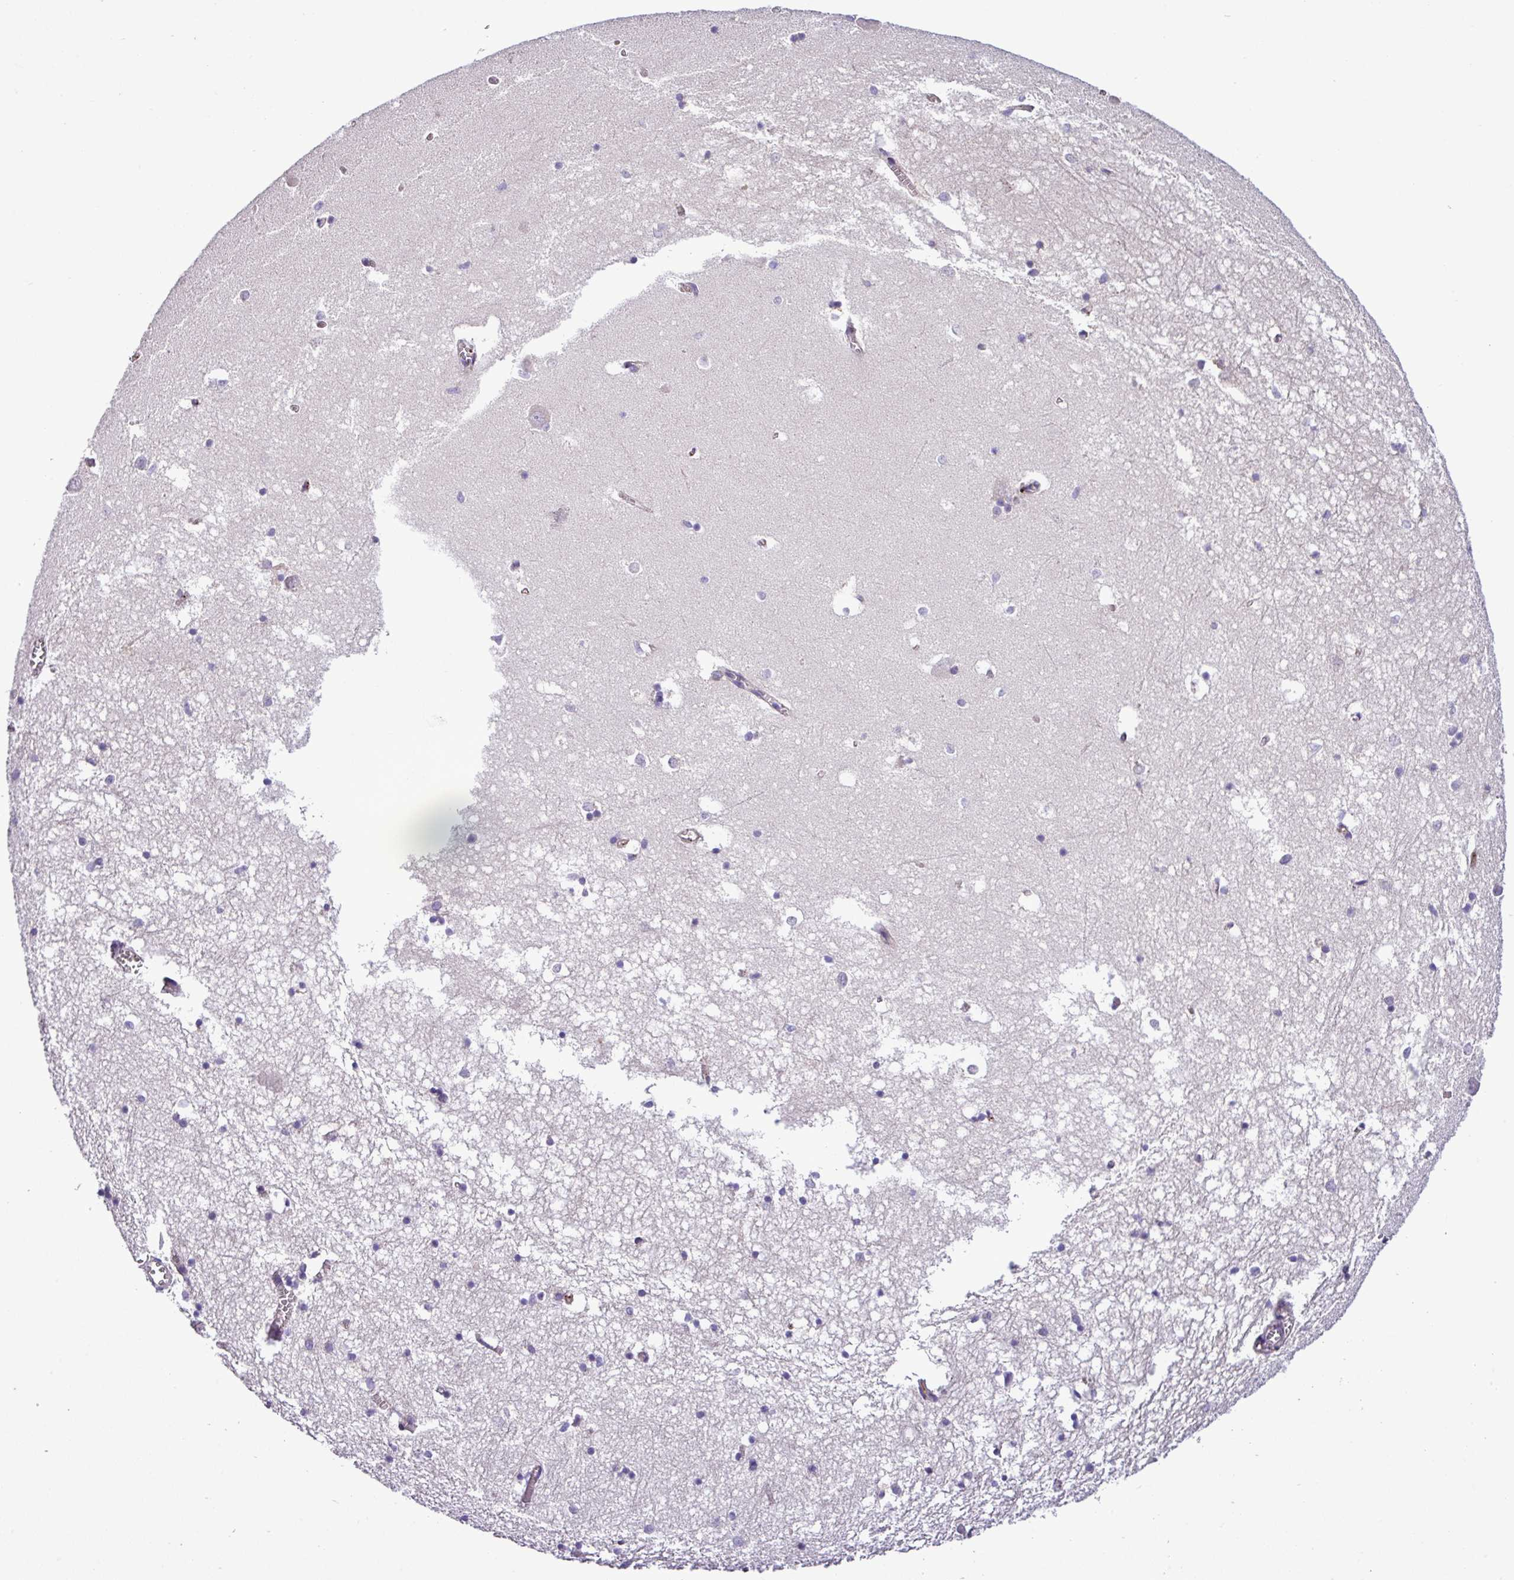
{"staining": {"intensity": "negative", "quantity": "none", "location": "none"}, "tissue": "hippocampus", "cell_type": "Glial cells", "image_type": "normal", "snomed": [{"axis": "morphology", "description": "Normal tissue, NOS"}, {"axis": "topography", "description": "Hippocampus"}], "caption": "The immunohistochemistry histopathology image has no significant staining in glial cells of hippocampus.", "gene": "CWH43", "patient": {"sex": "male", "age": 70}}